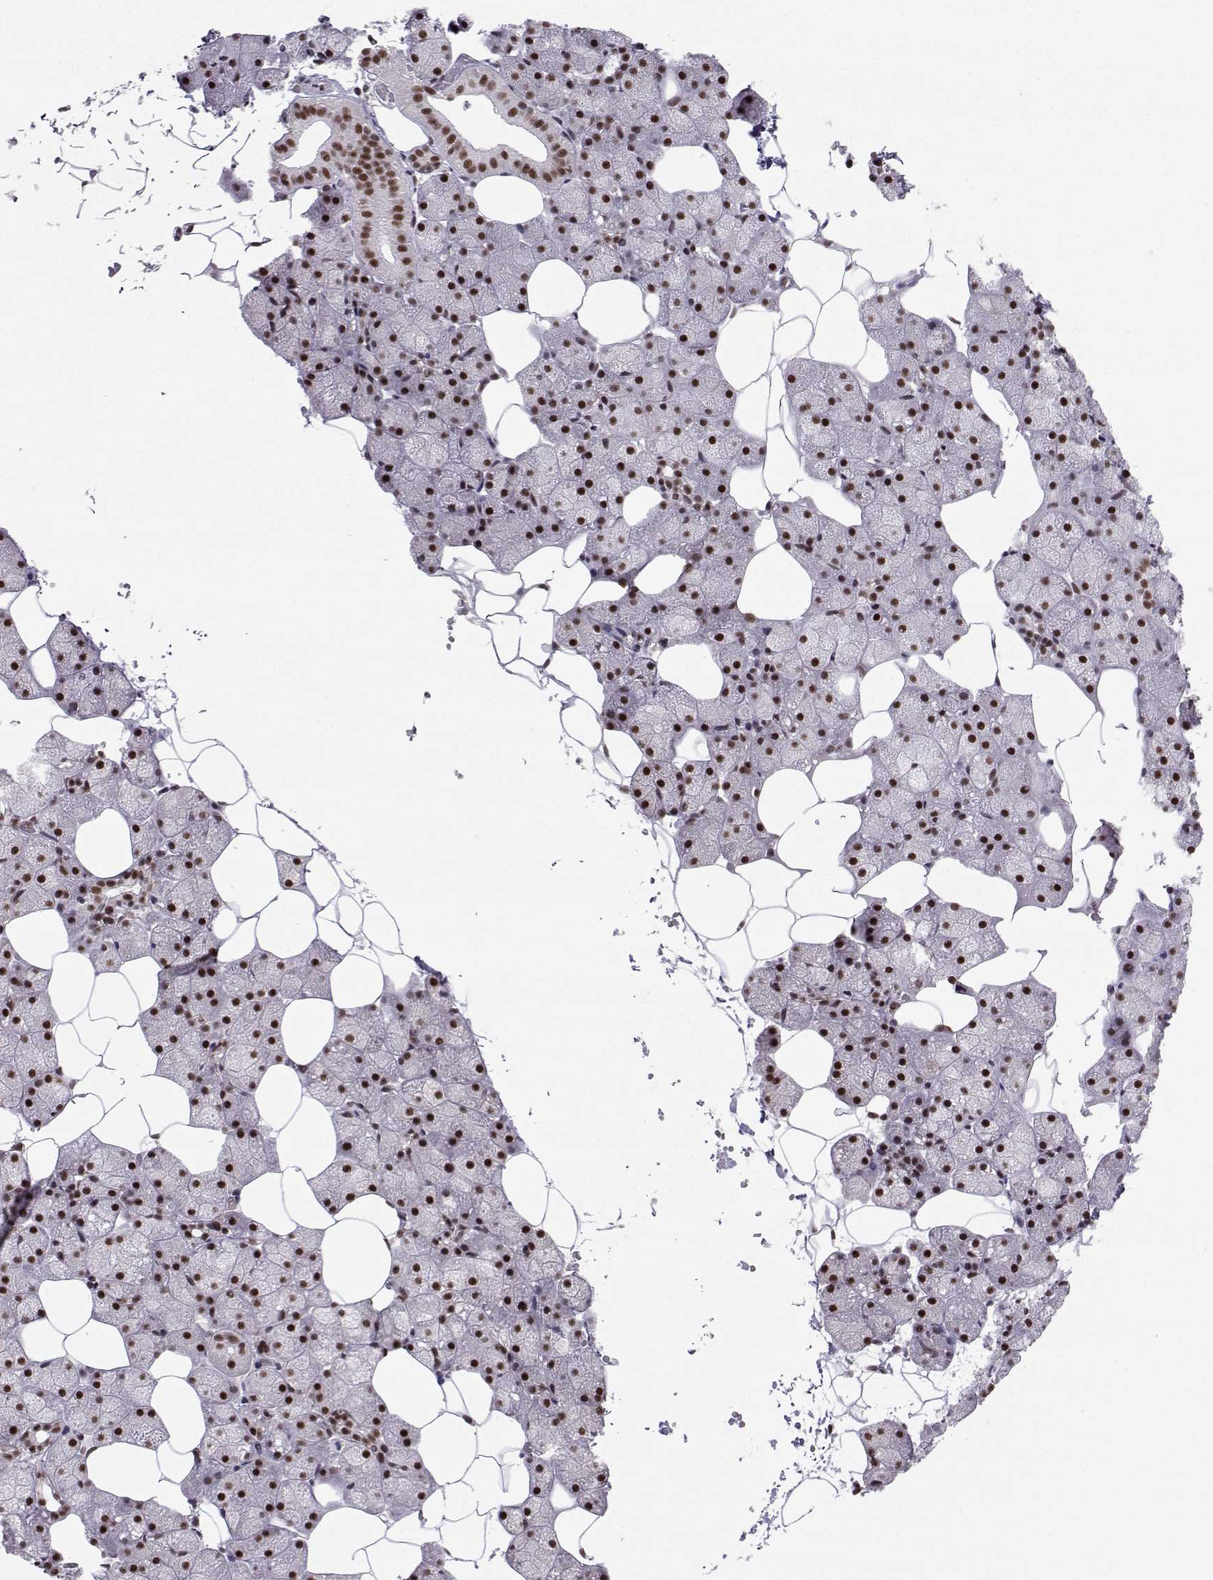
{"staining": {"intensity": "moderate", "quantity": "25%-75%", "location": "nuclear"}, "tissue": "salivary gland", "cell_type": "Glandular cells", "image_type": "normal", "snomed": [{"axis": "morphology", "description": "Normal tissue, NOS"}, {"axis": "topography", "description": "Salivary gland"}], "caption": "This micrograph demonstrates immunohistochemistry (IHC) staining of unremarkable salivary gland, with medium moderate nuclear staining in about 25%-75% of glandular cells.", "gene": "SNRPB2", "patient": {"sex": "male", "age": 38}}